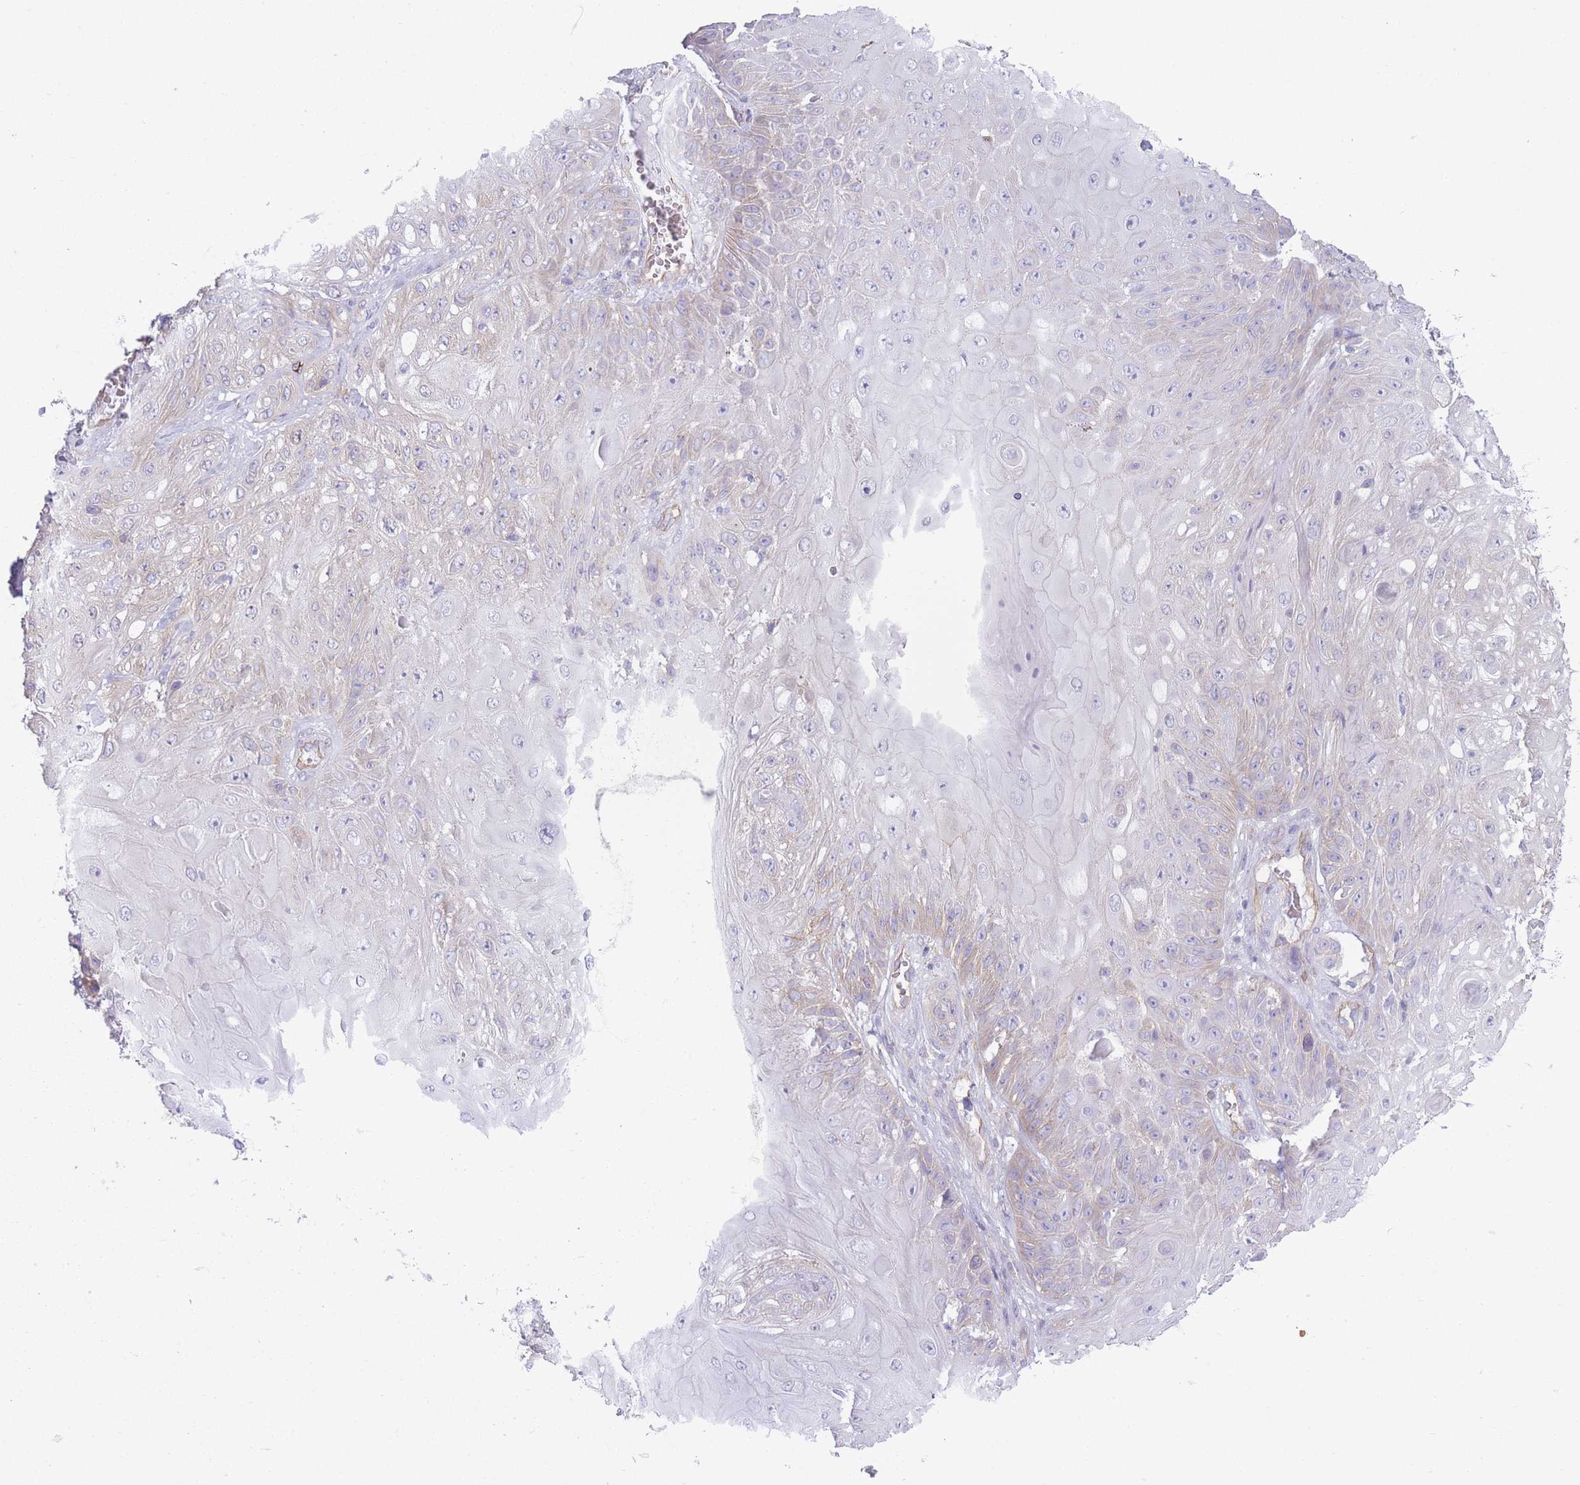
{"staining": {"intensity": "weak", "quantity": "<25%", "location": "cytoplasmic/membranous"}, "tissue": "skin cancer", "cell_type": "Tumor cells", "image_type": "cancer", "snomed": [{"axis": "morphology", "description": "Normal tissue, NOS"}, {"axis": "morphology", "description": "Squamous cell carcinoma, NOS"}, {"axis": "topography", "description": "Skin"}, {"axis": "topography", "description": "Cartilage tissue"}], "caption": "Human skin squamous cell carcinoma stained for a protein using immunohistochemistry (IHC) reveals no expression in tumor cells.", "gene": "ADD1", "patient": {"sex": "female", "age": 79}}